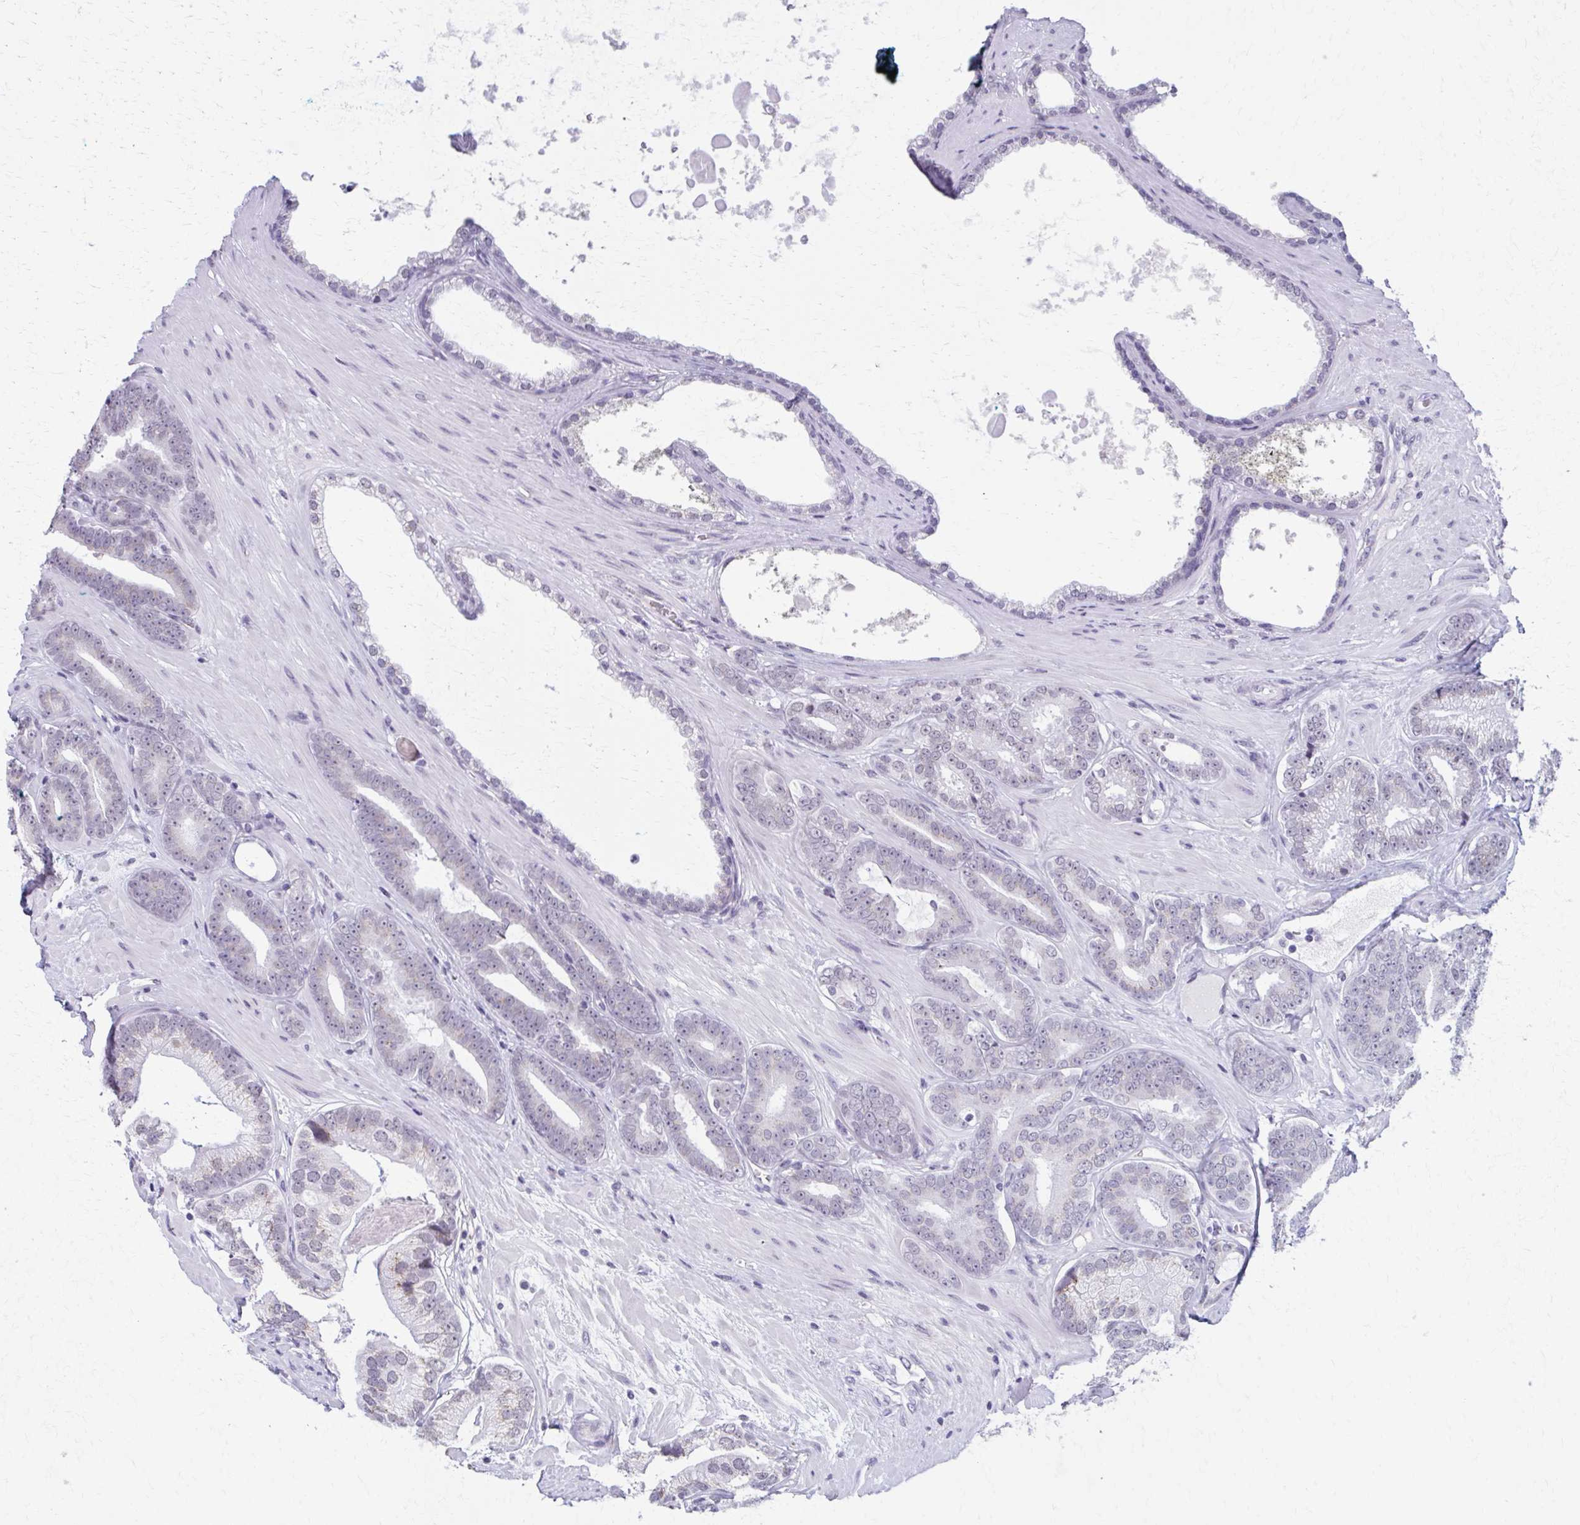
{"staining": {"intensity": "negative", "quantity": "none", "location": "none"}, "tissue": "prostate cancer", "cell_type": "Tumor cells", "image_type": "cancer", "snomed": [{"axis": "morphology", "description": "Adenocarcinoma, Low grade"}, {"axis": "topography", "description": "Prostate"}], "caption": "The photomicrograph exhibits no staining of tumor cells in prostate cancer (adenocarcinoma (low-grade)).", "gene": "ZNF682", "patient": {"sex": "male", "age": 61}}